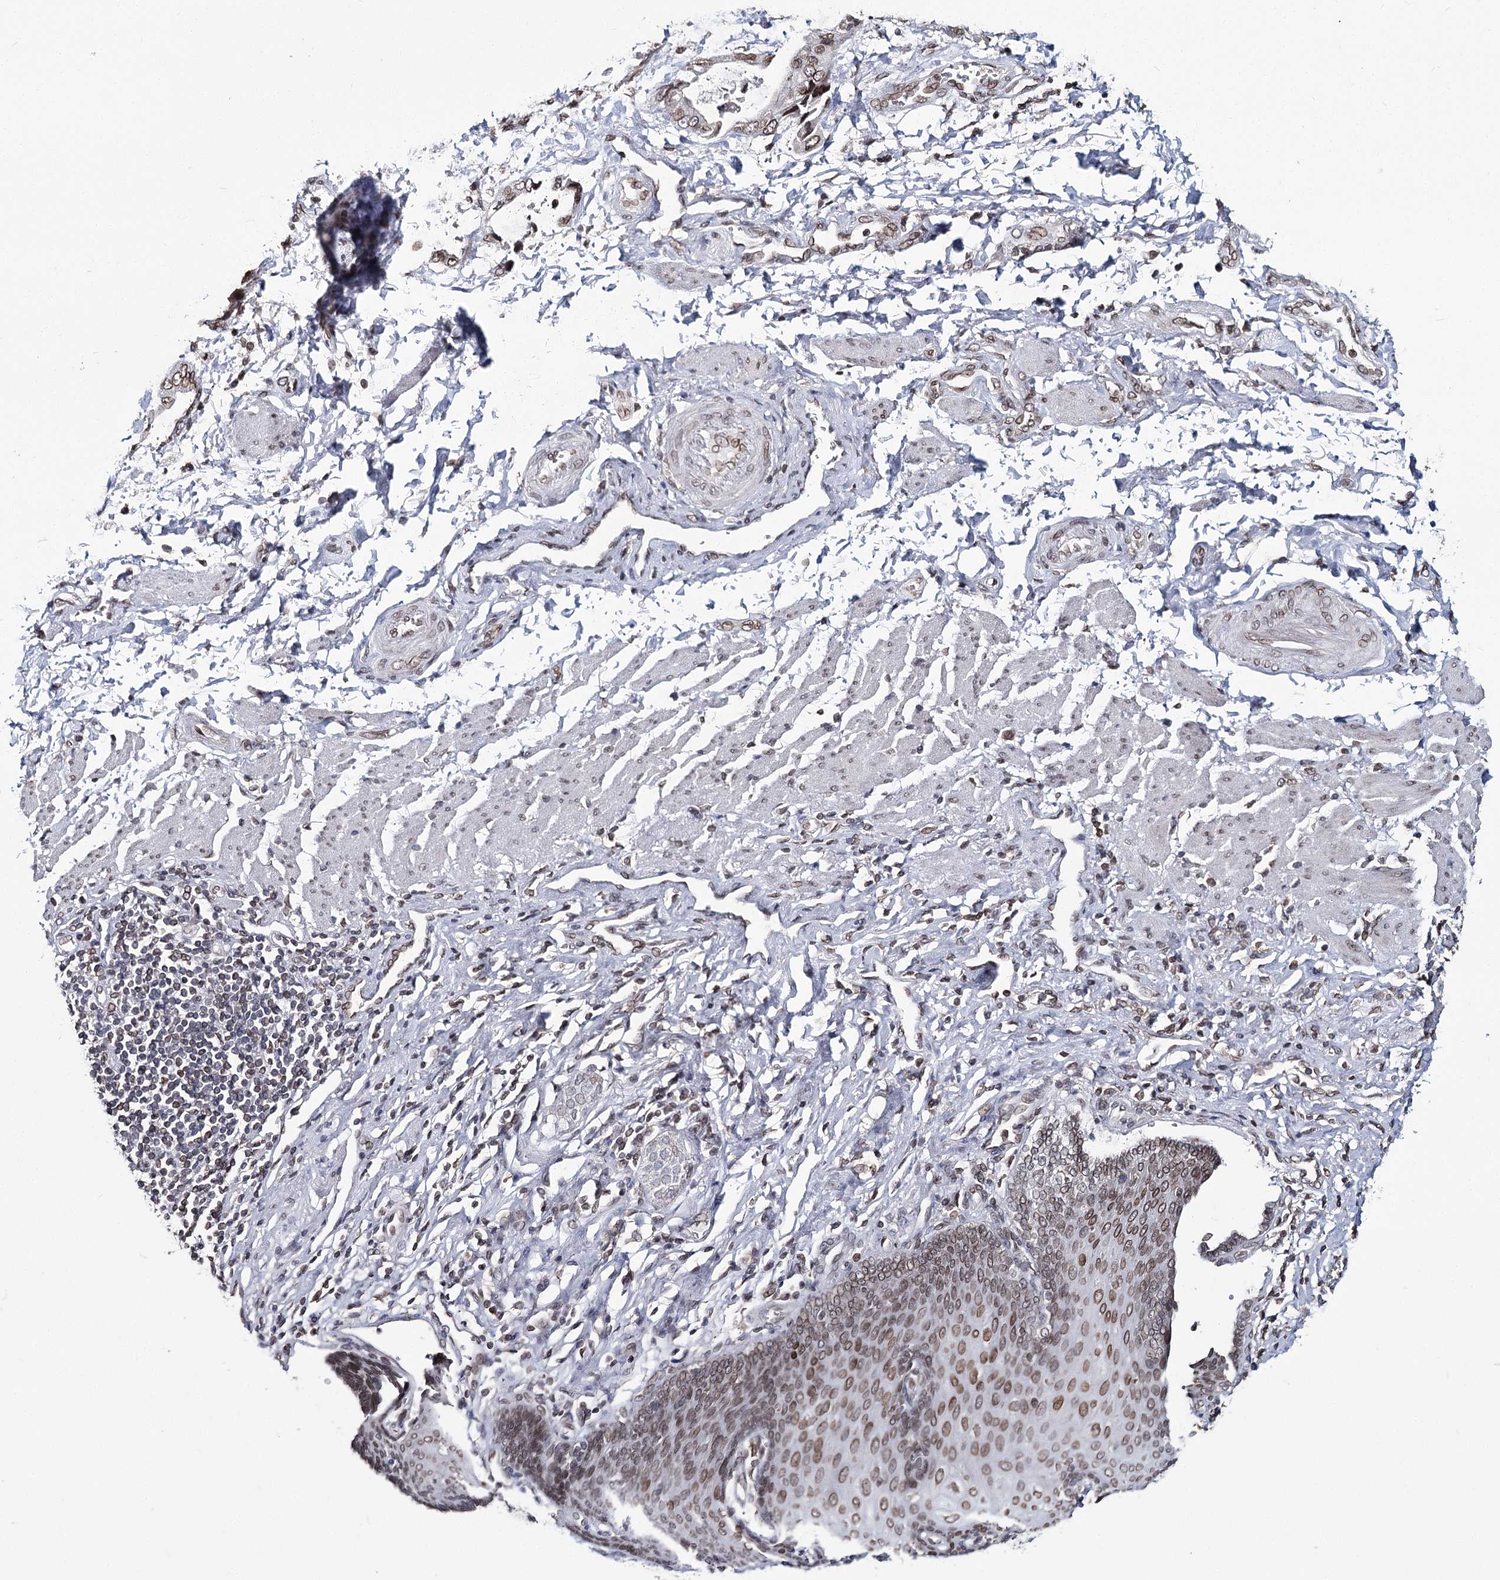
{"staining": {"intensity": "moderate", "quantity": "25%-75%", "location": "cytoplasmic/membranous,nuclear"}, "tissue": "stomach cancer", "cell_type": "Tumor cells", "image_type": "cancer", "snomed": [{"axis": "morphology", "description": "Adenocarcinoma, NOS"}, {"axis": "topography", "description": "Stomach"}], "caption": "This is a histology image of immunohistochemistry (IHC) staining of adenocarcinoma (stomach), which shows moderate positivity in the cytoplasmic/membranous and nuclear of tumor cells.", "gene": "KIAA0930", "patient": {"sex": "male", "age": 62}}